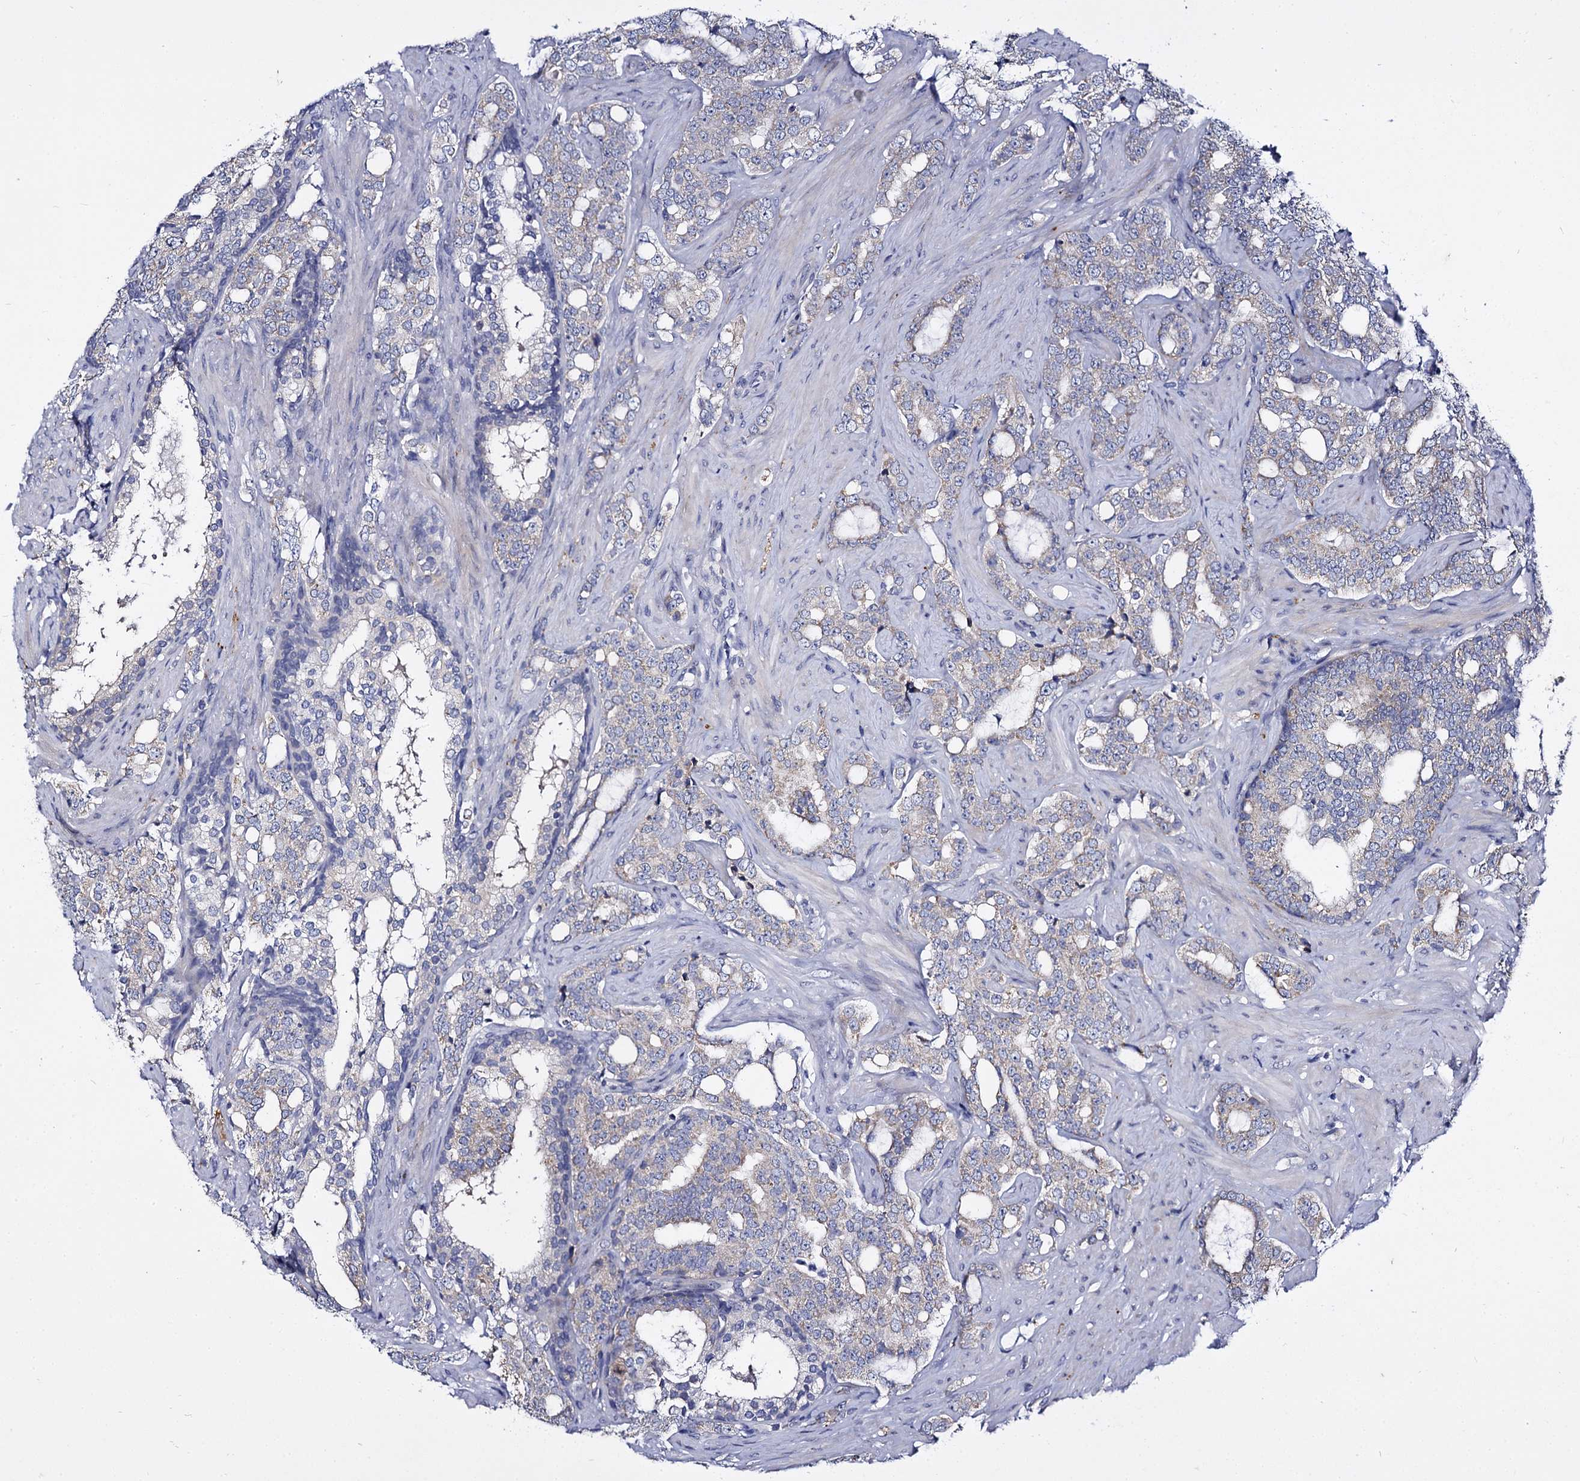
{"staining": {"intensity": "weak", "quantity": "<25%", "location": "cytoplasmic/membranous"}, "tissue": "prostate cancer", "cell_type": "Tumor cells", "image_type": "cancer", "snomed": [{"axis": "morphology", "description": "Adenocarcinoma, High grade"}, {"axis": "topography", "description": "Prostate"}], "caption": "DAB immunohistochemical staining of adenocarcinoma (high-grade) (prostate) exhibits no significant expression in tumor cells.", "gene": "PANX2", "patient": {"sex": "male", "age": 64}}